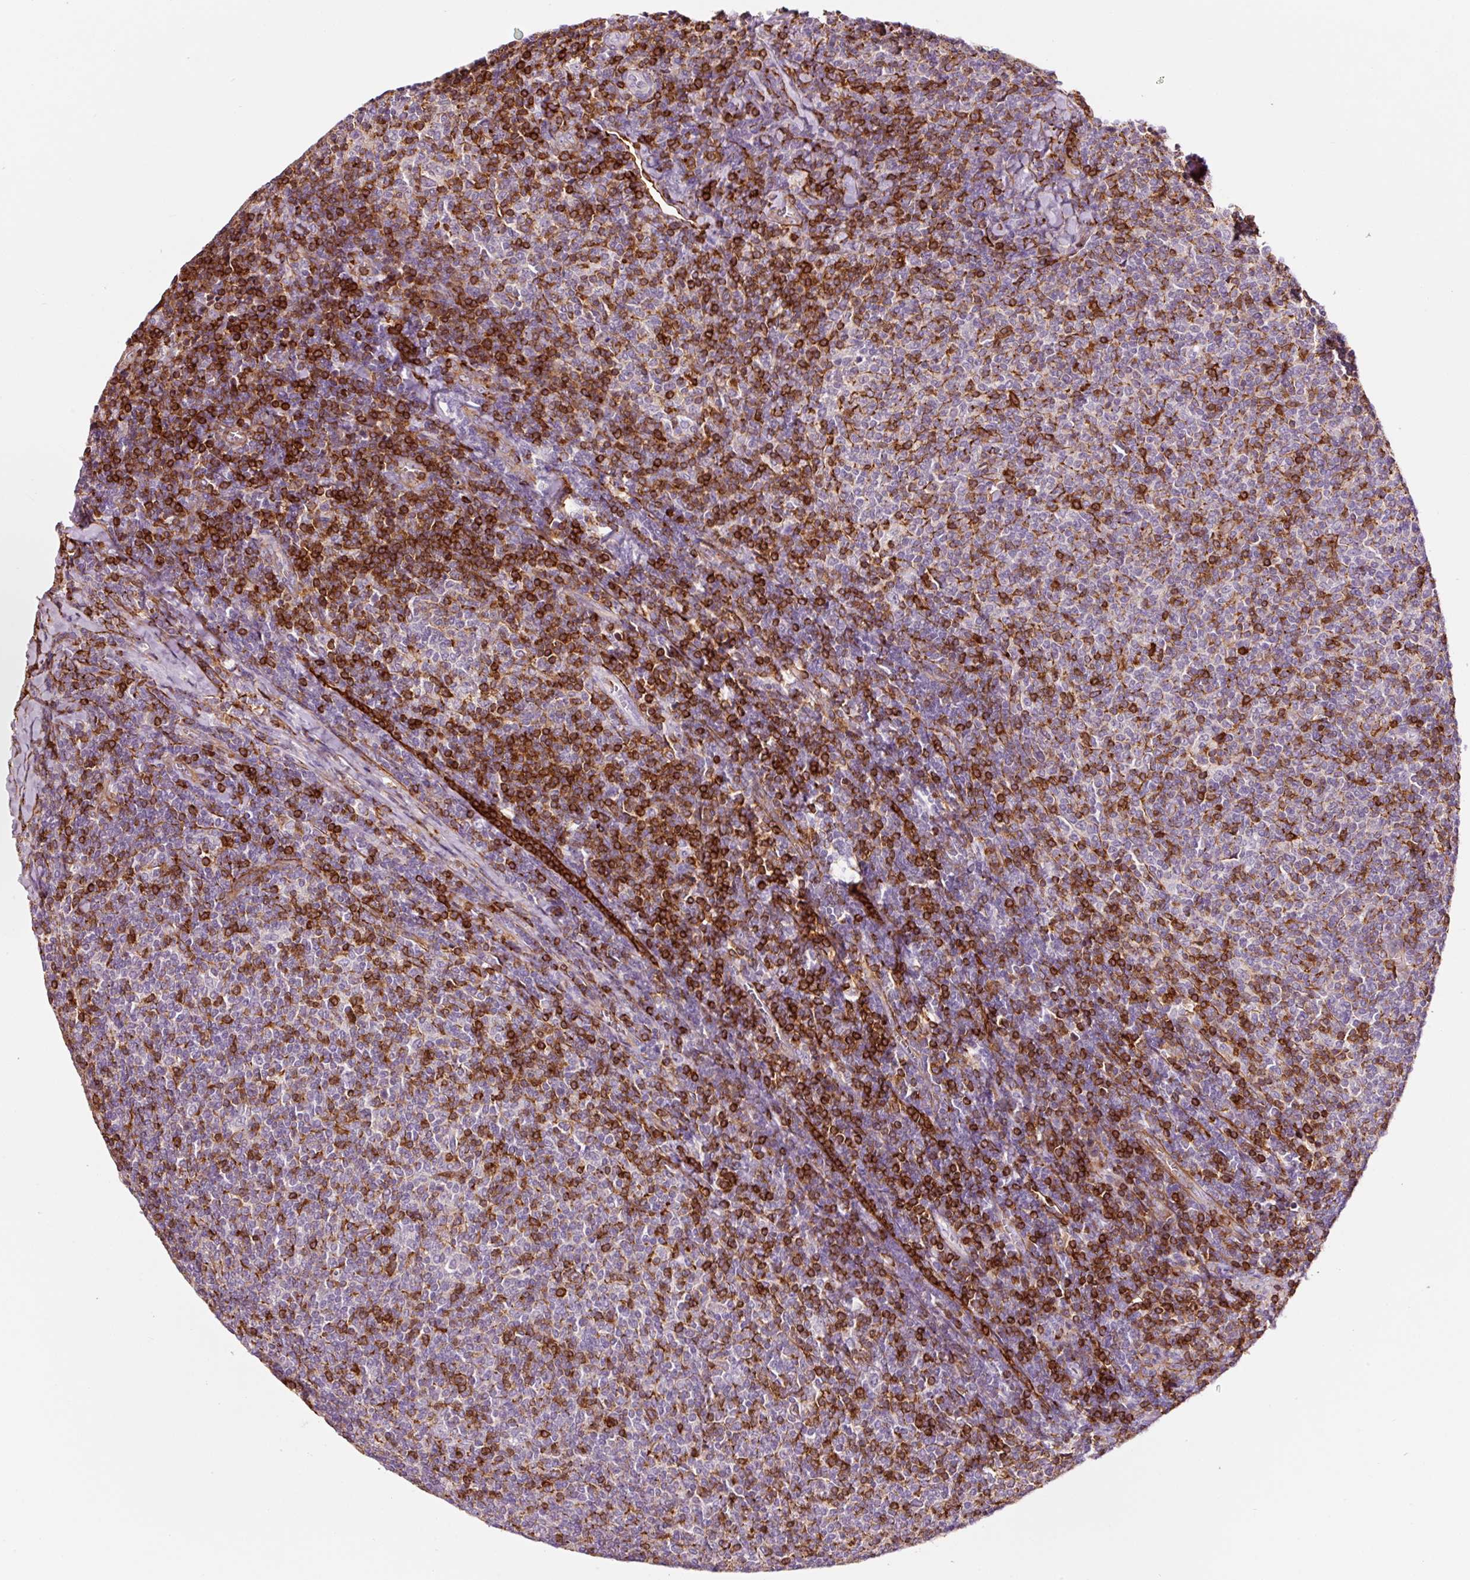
{"staining": {"intensity": "strong", "quantity": "25%-75%", "location": "cytoplasmic/membranous"}, "tissue": "lymphoma", "cell_type": "Tumor cells", "image_type": "cancer", "snomed": [{"axis": "morphology", "description": "Malignant lymphoma, non-Hodgkin's type, Low grade"}, {"axis": "topography", "description": "Lymph node"}], "caption": "Lymphoma was stained to show a protein in brown. There is high levels of strong cytoplasmic/membranous positivity in approximately 25%-75% of tumor cells.", "gene": "ADD3", "patient": {"sex": "male", "age": 52}}